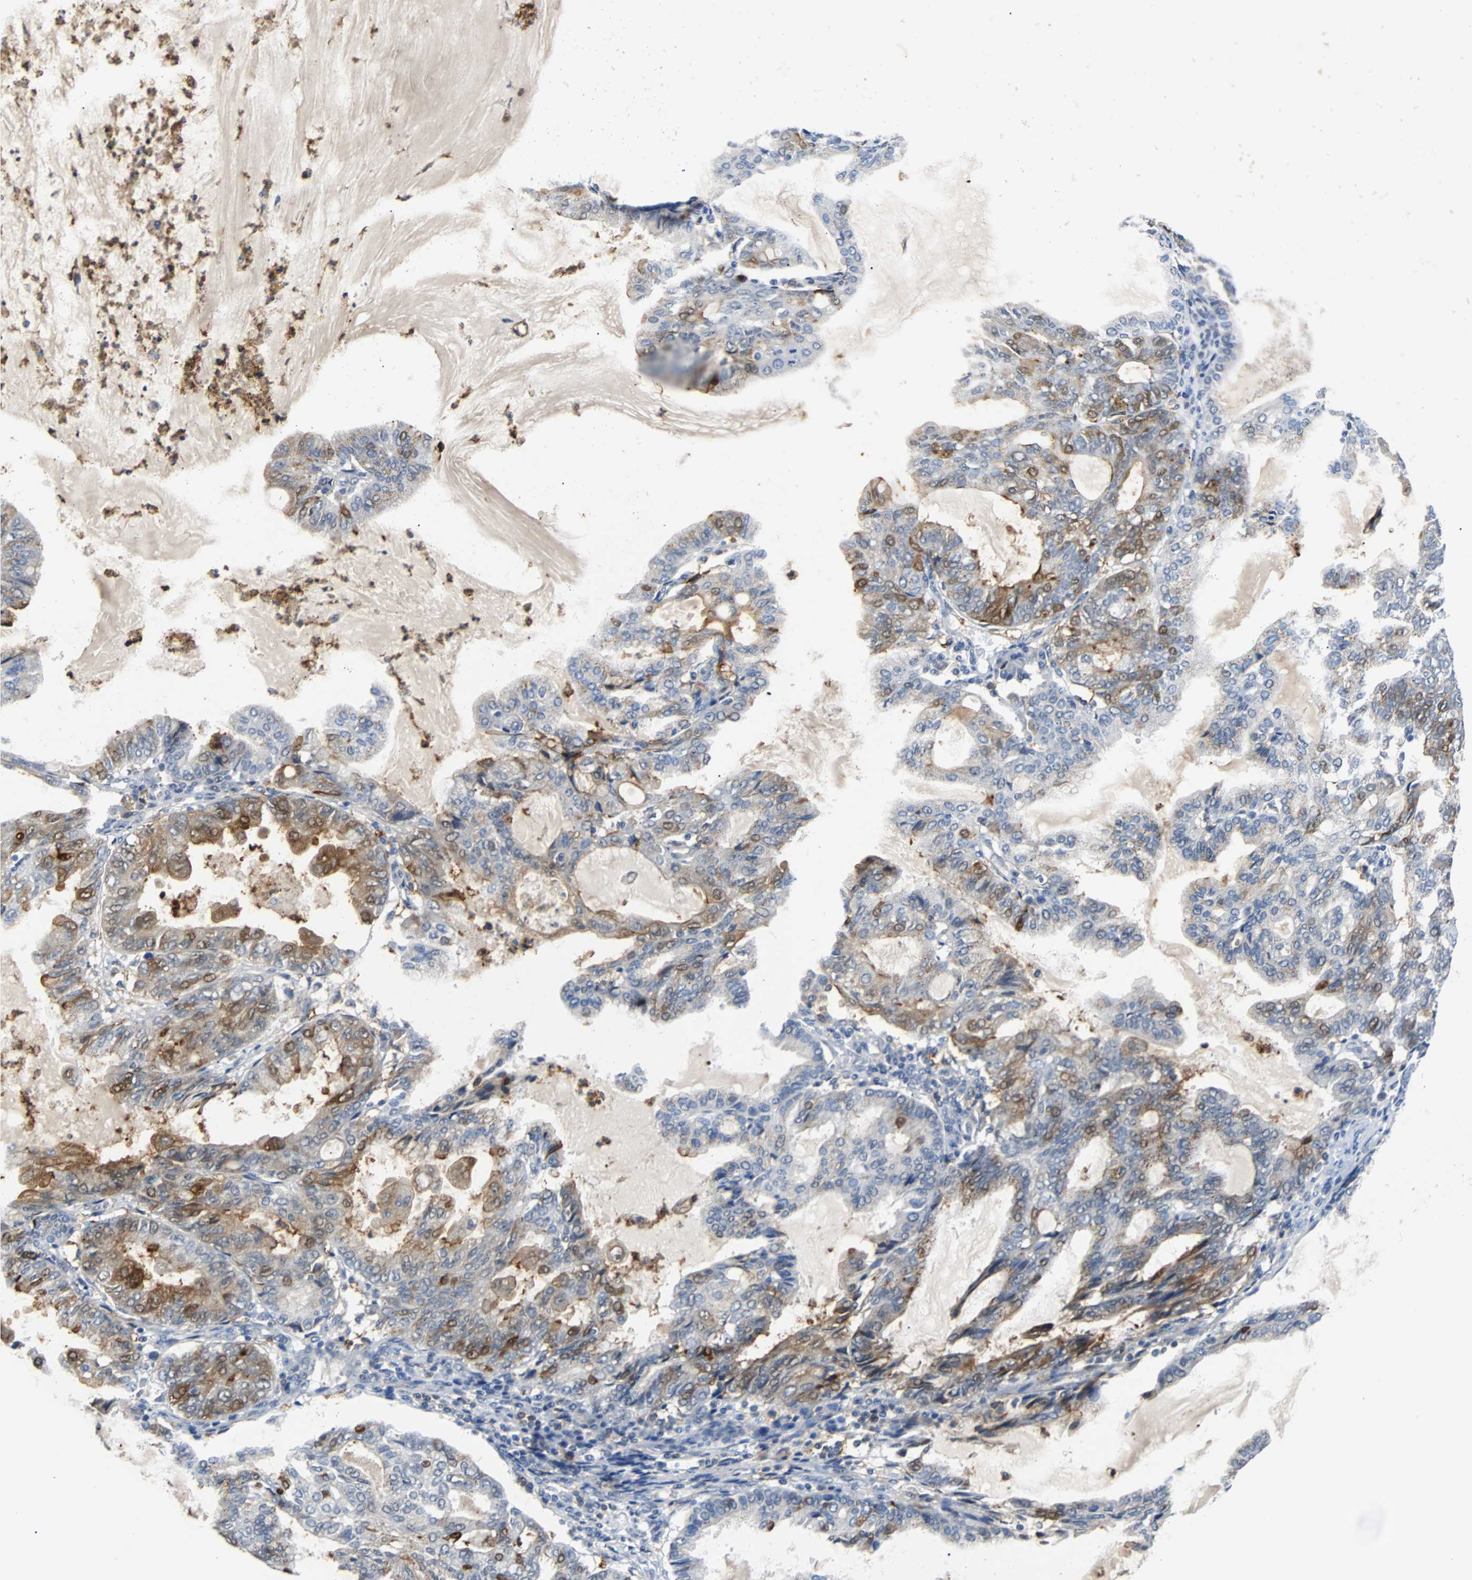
{"staining": {"intensity": "moderate", "quantity": "<25%", "location": "cytoplasmic/membranous,nuclear"}, "tissue": "endometrial cancer", "cell_type": "Tumor cells", "image_type": "cancer", "snomed": [{"axis": "morphology", "description": "Adenocarcinoma, NOS"}, {"axis": "topography", "description": "Endometrium"}], "caption": "The immunohistochemical stain highlights moderate cytoplasmic/membranous and nuclear expression in tumor cells of adenocarcinoma (endometrial) tissue.", "gene": "SIRT1", "patient": {"sex": "female", "age": 86}}